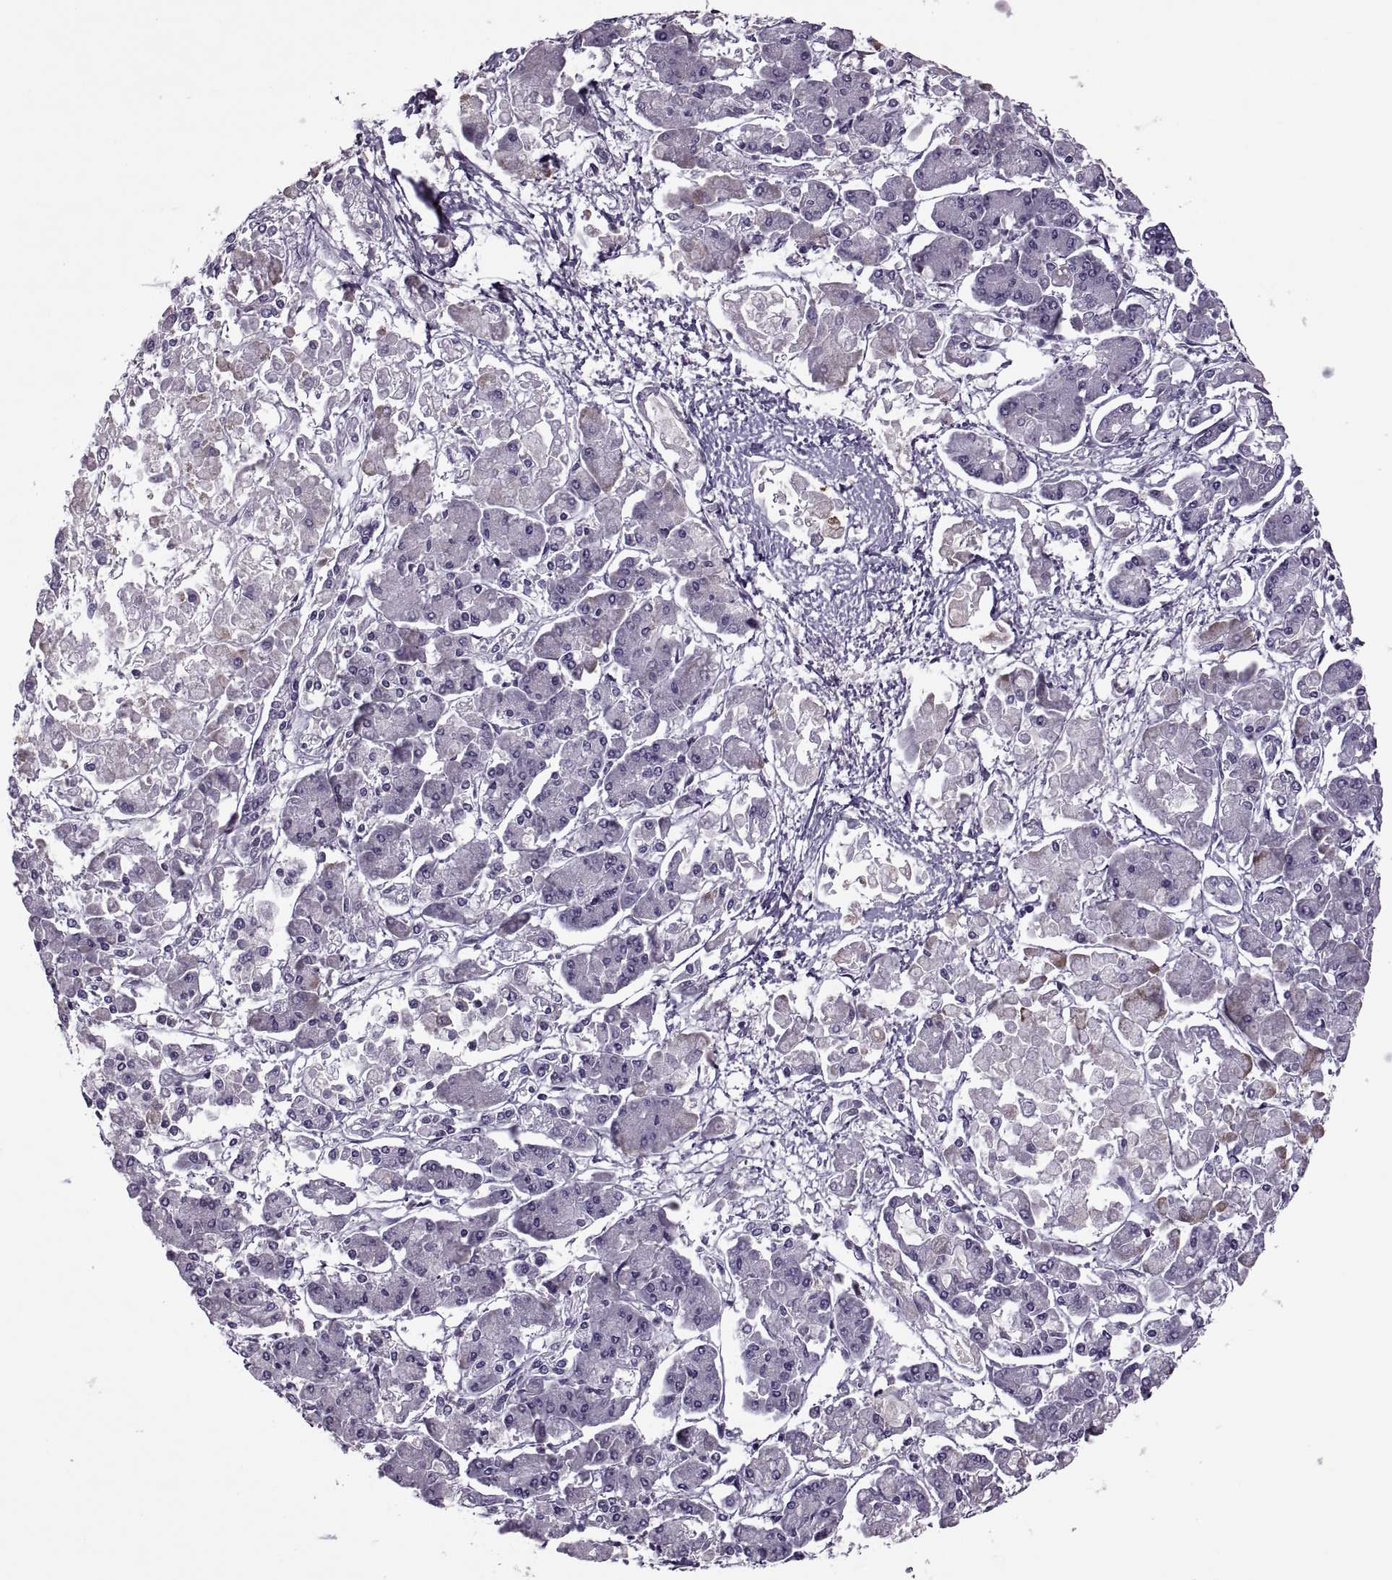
{"staining": {"intensity": "negative", "quantity": "none", "location": "none"}, "tissue": "pancreatic cancer", "cell_type": "Tumor cells", "image_type": "cancer", "snomed": [{"axis": "morphology", "description": "Adenocarcinoma, NOS"}, {"axis": "topography", "description": "Pancreas"}], "caption": "This image is of adenocarcinoma (pancreatic) stained with immunohistochemistry (IHC) to label a protein in brown with the nuclei are counter-stained blue. There is no positivity in tumor cells.", "gene": "PABPC1", "patient": {"sex": "male", "age": 85}}